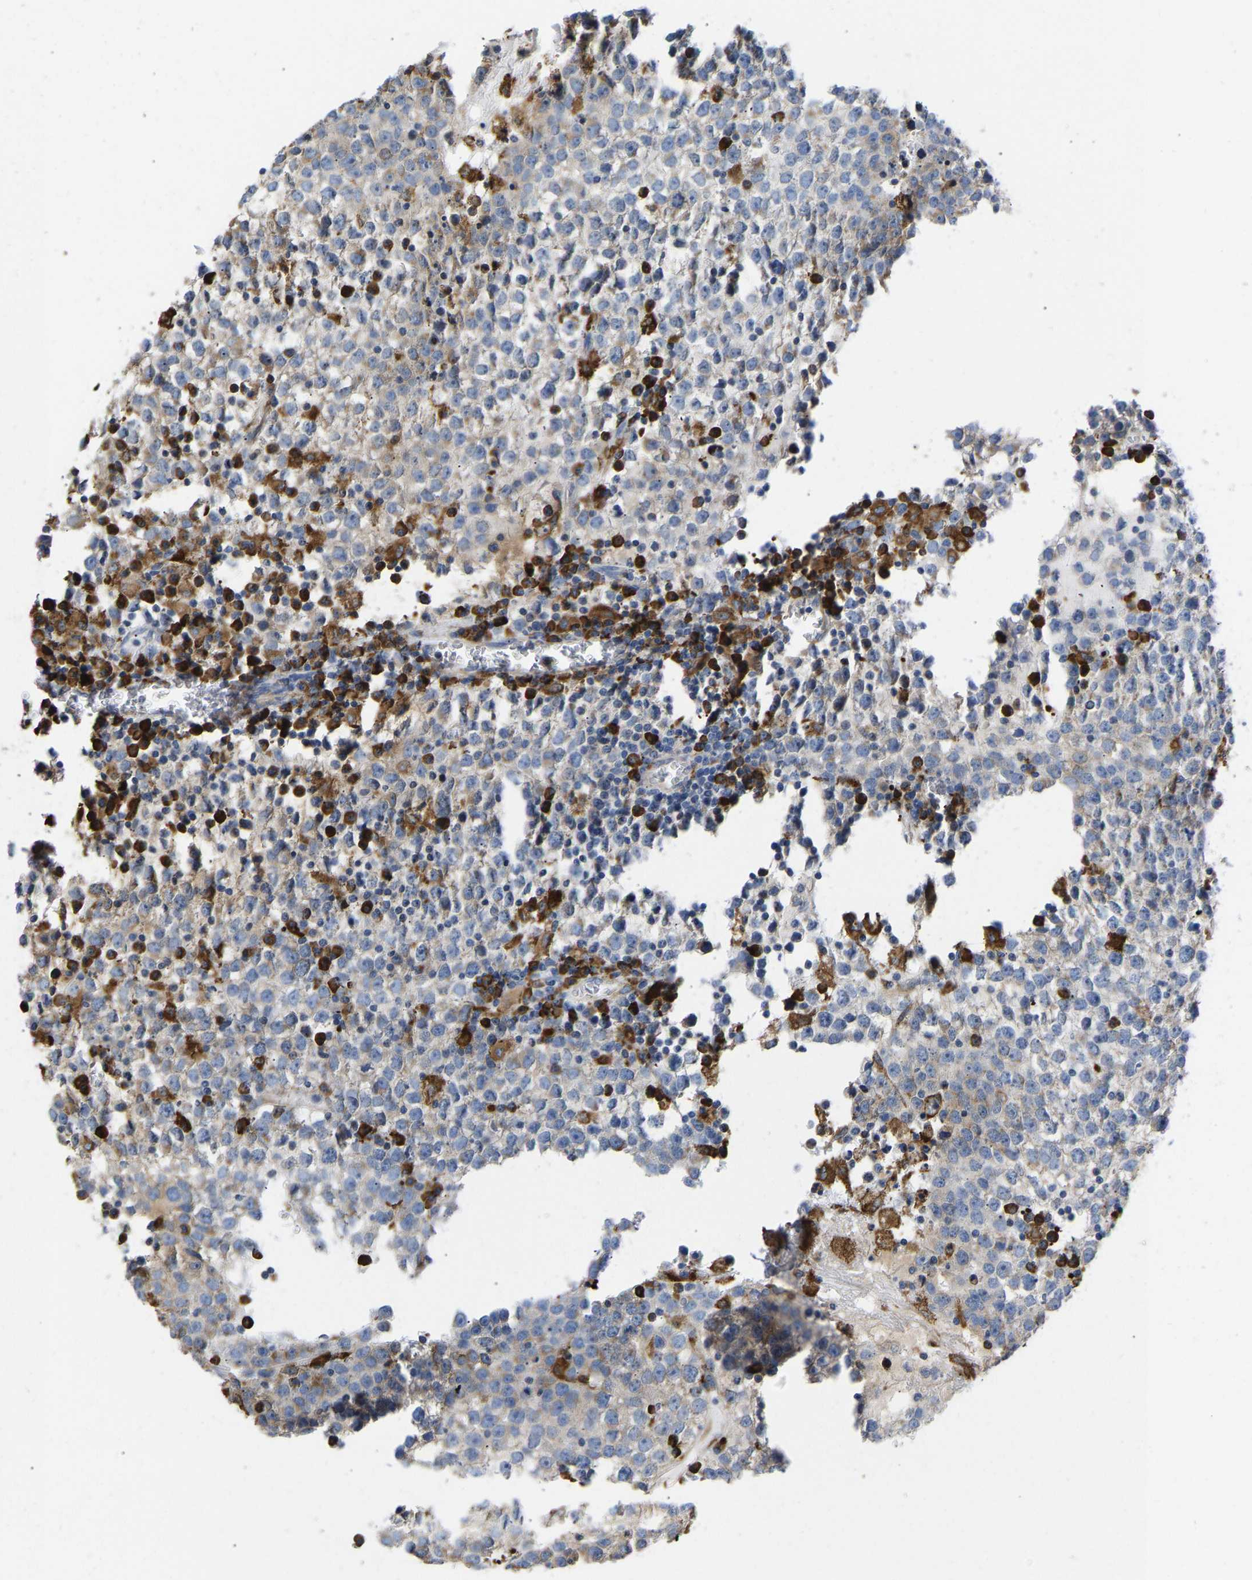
{"staining": {"intensity": "negative", "quantity": "none", "location": "none"}, "tissue": "testis cancer", "cell_type": "Tumor cells", "image_type": "cancer", "snomed": [{"axis": "morphology", "description": "Seminoma, NOS"}, {"axis": "topography", "description": "Testis"}], "caption": "The immunohistochemistry (IHC) photomicrograph has no significant expression in tumor cells of seminoma (testis) tissue.", "gene": "P4HB", "patient": {"sex": "male", "age": 65}}